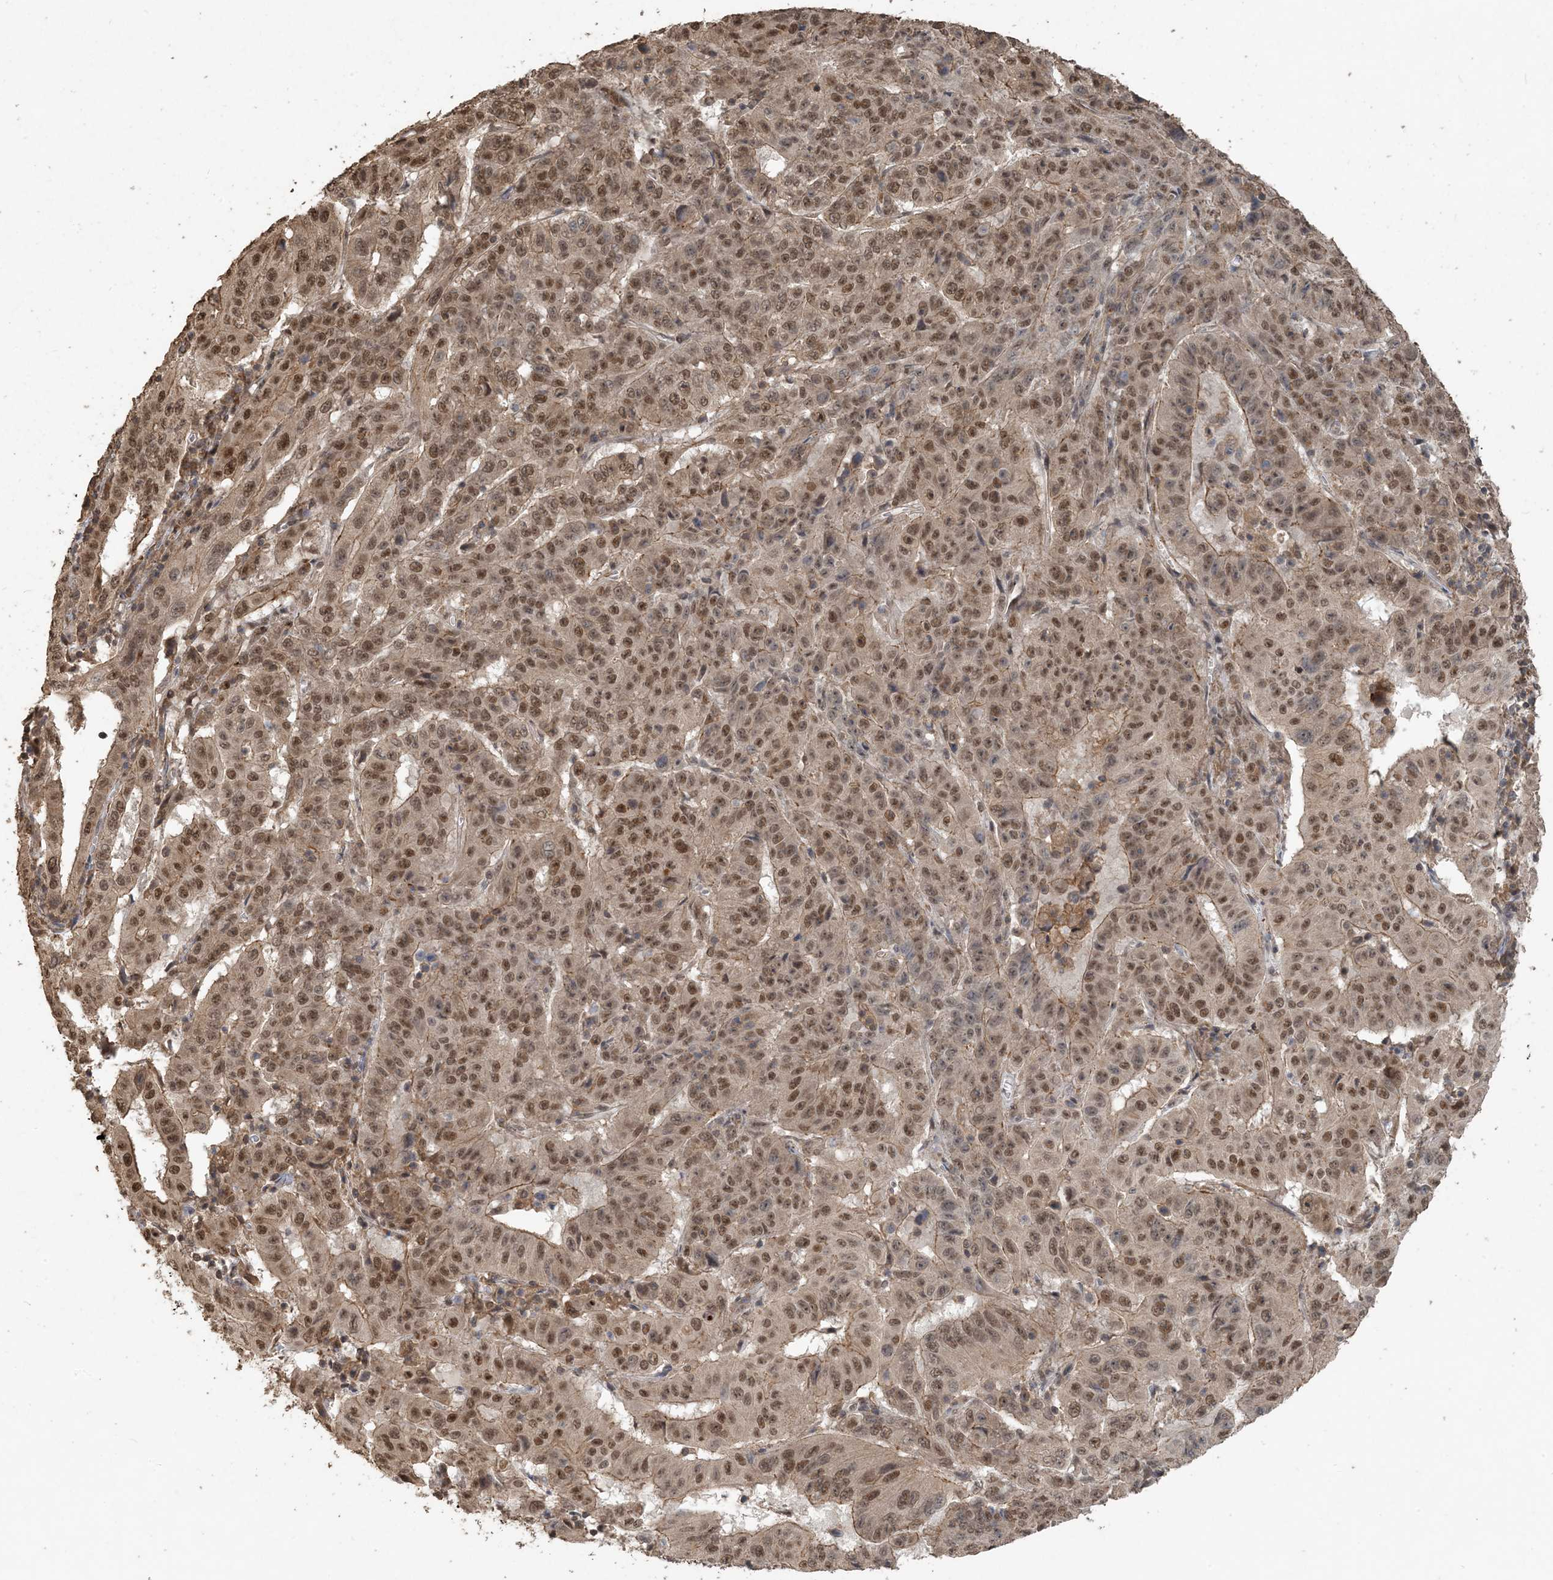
{"staining": {"intensity": "moderate", "quantity": ">75%", "location": "cytoplasmic/membranous,nuclear"}, "tissue": "pancreatic cancer", "cell_type": "Tumor cells", "image_type": "cancer", "snomed": [{"axis": "morphology", "description": "Adenocarcinoma, NOS"}, {"axis": "topography", "description": "Pancreas"}], "caption": "Human pancreatic adenocarcinoma stained with a brown dye shows moderate cytoplasmic/membranous and nuclear positive expression in about >75% of tumor cells.", "gene": "ZC3H12A", "patient": {"sex": "male", "age": 63}}